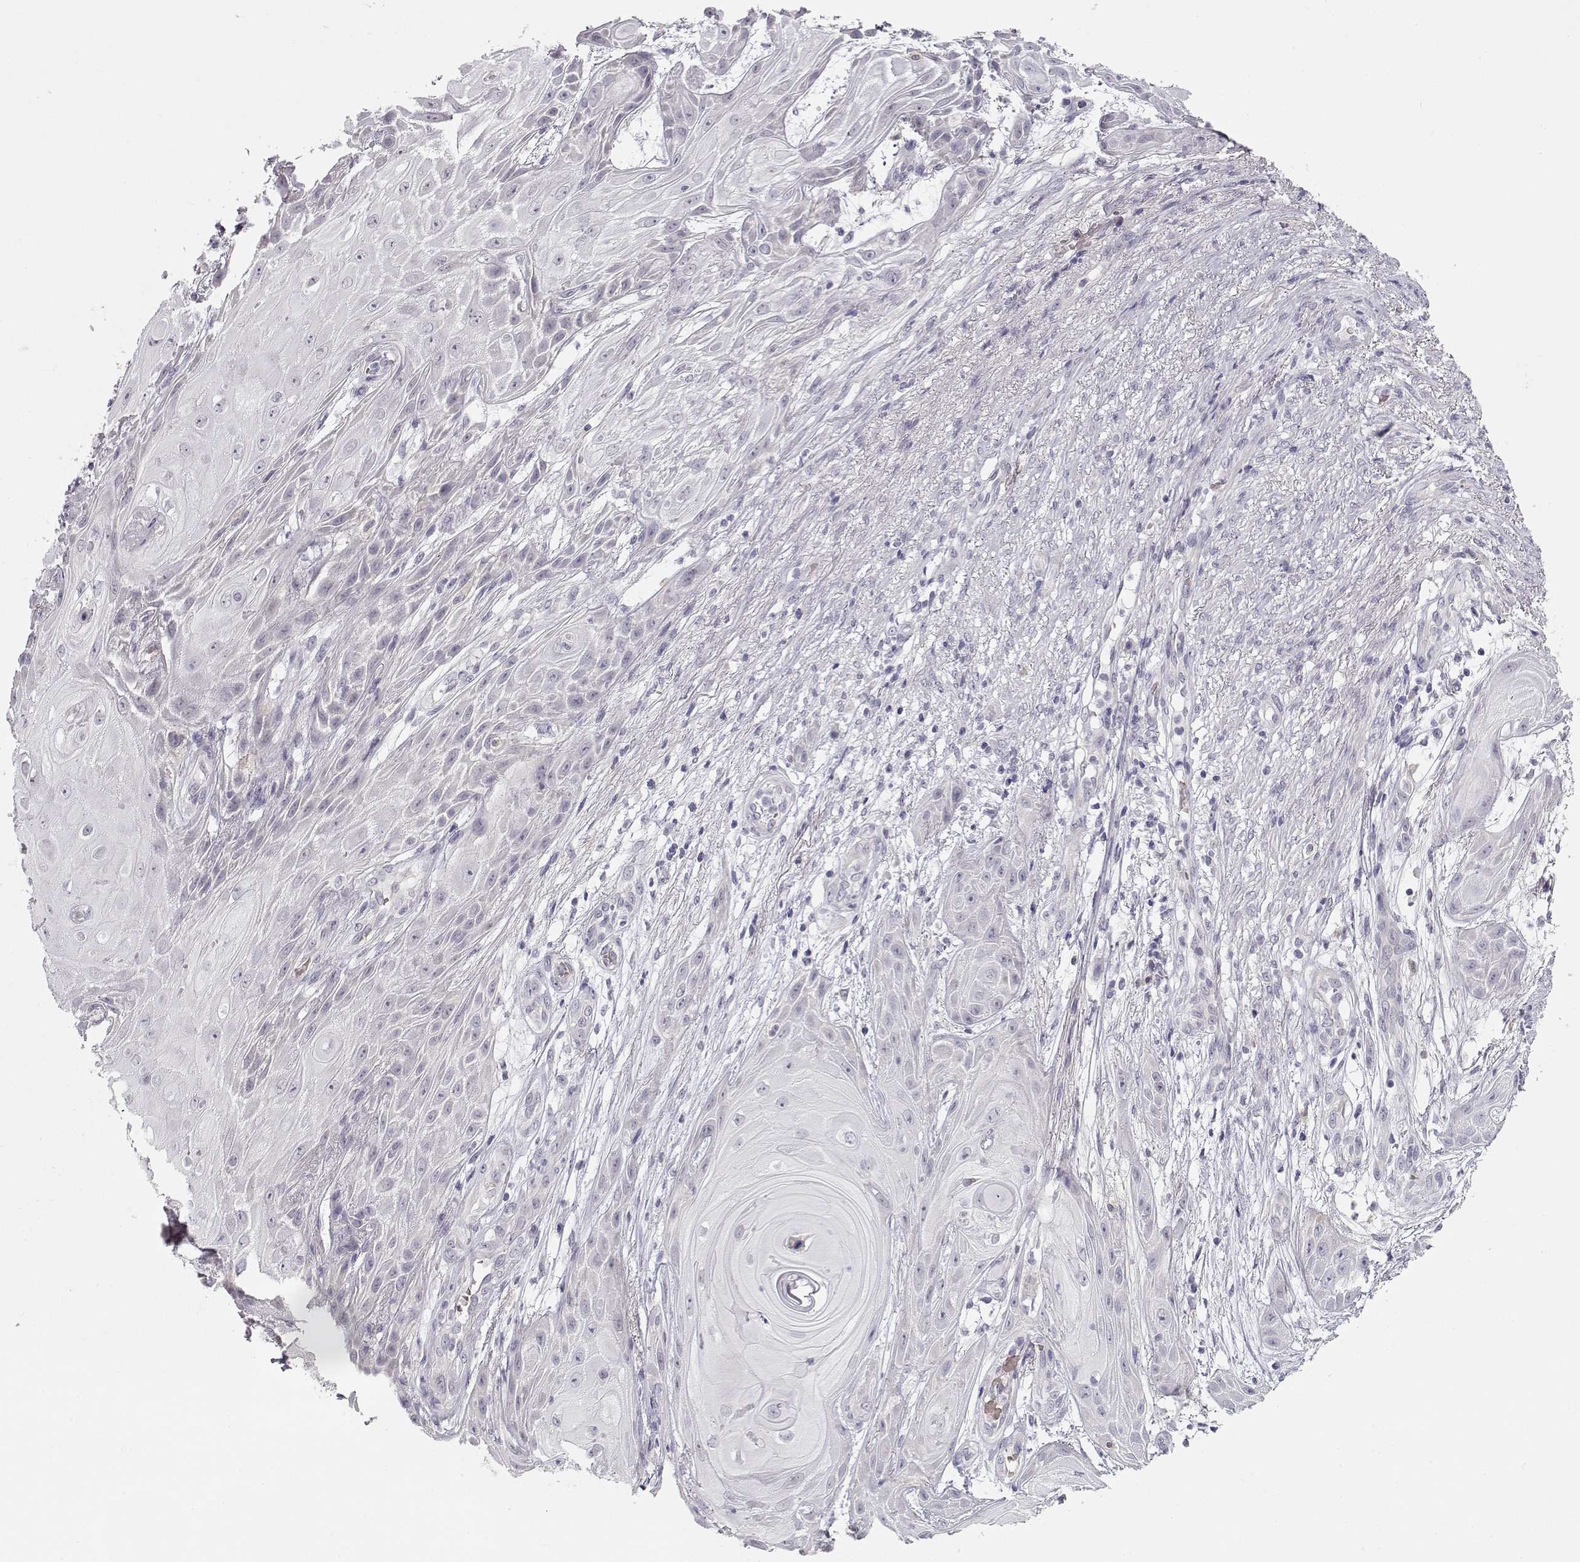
{"staining": {"intensity": "negative", "quantity": "none", "location": "none"}, "tissue": "skin cancer", "cell_type": "Tumor cells", "image_type": "cancer", "snomed": [{"axis": "morphology", "description": "Squamous cell carcinoma, NOS"}, {"axis": "topography", "description": "Skin"}], "caption": "This is a micrograph of immunohistochemistry staining of squamous cell carcinoma (skin), which shows no expression in tumor cells. (DAB (3,3'-diaminobenzidine) immunohistochemistry (IHC) visualized using brightfield microscopy, high magnification).", "gene": "TTC26", "patient": {"sex": "male", "age": 62}}